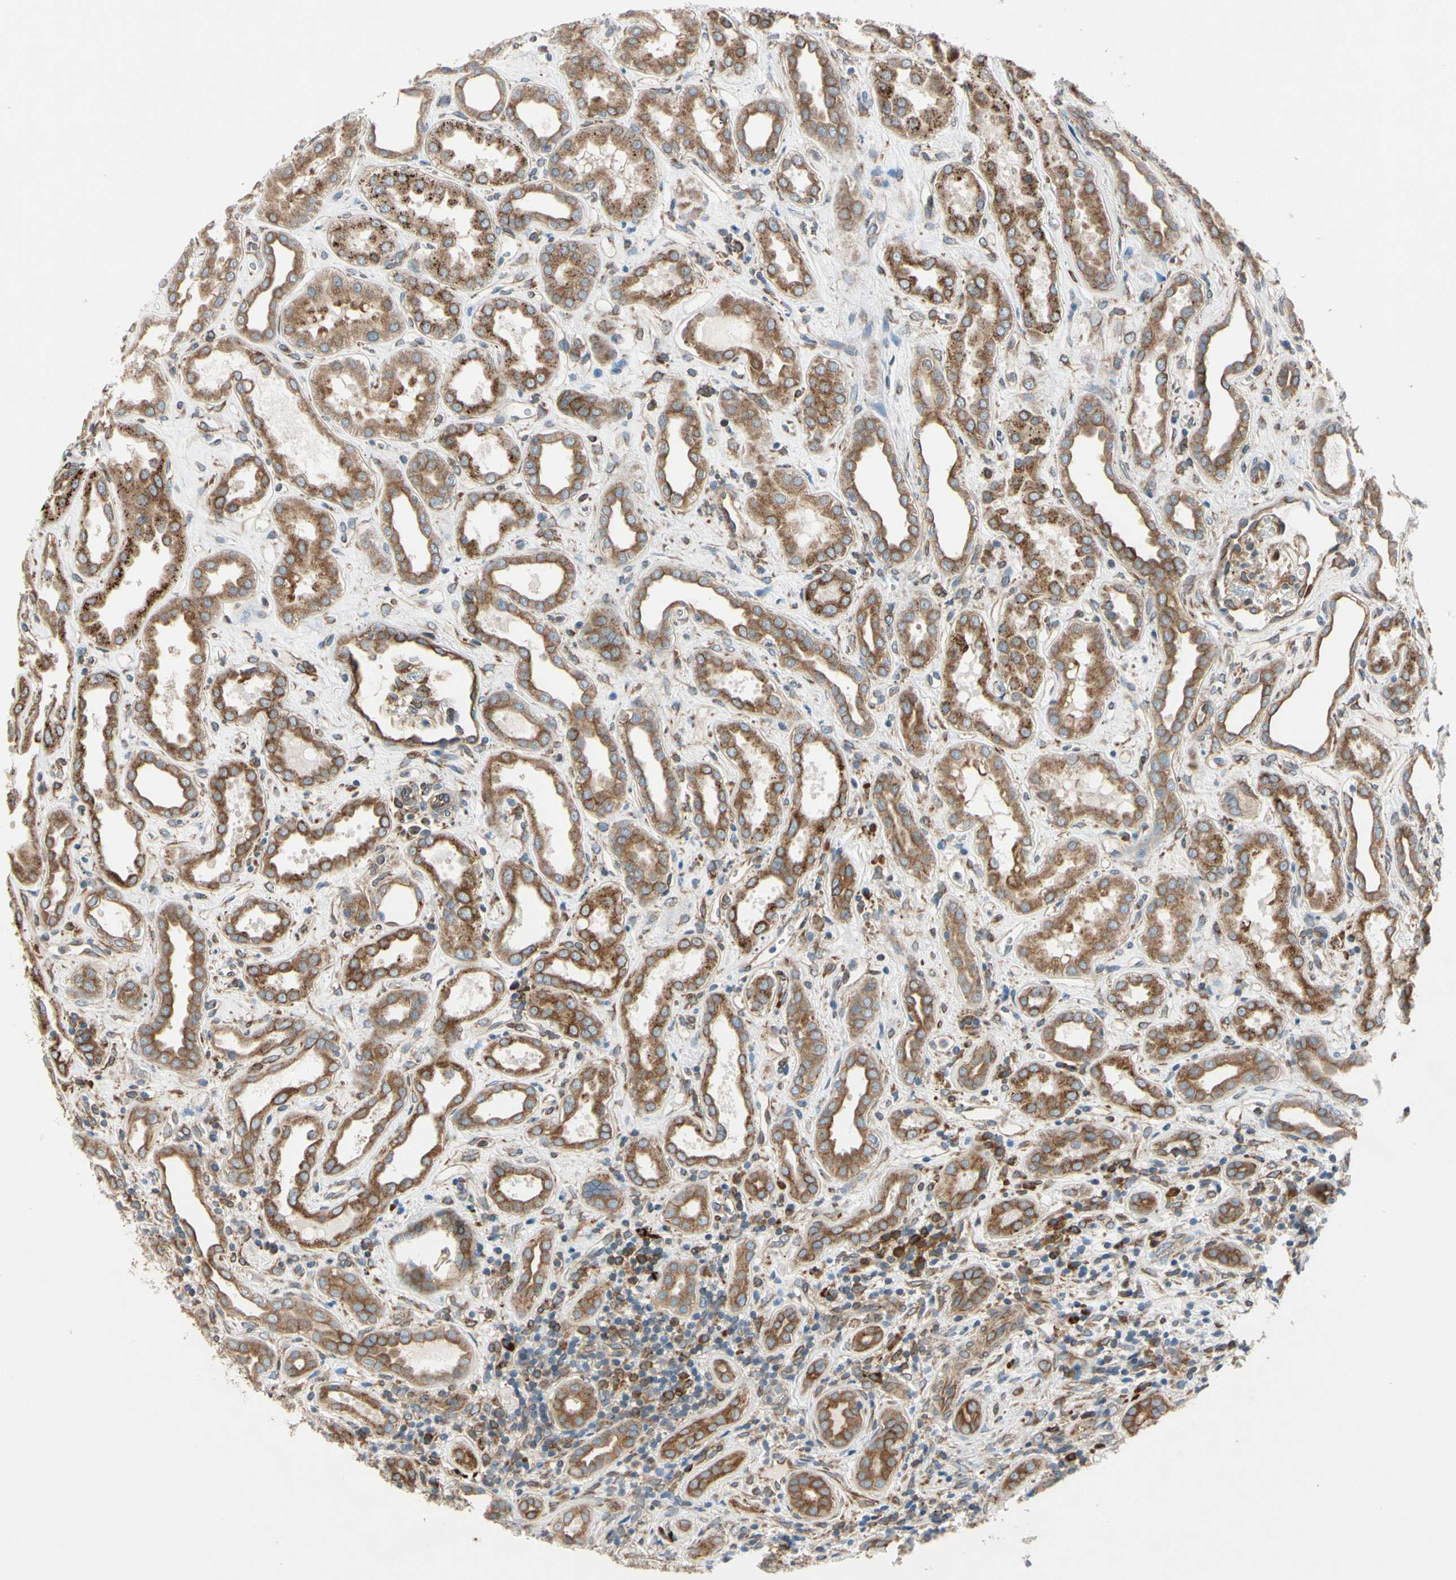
{"staining": {"intensity": "moderate", "quantity": "<25%", "location": "cytoplasmic/membranous"}, "tissue": "kidney", "cell_type": "Cells in glomeruli", "image_type": "normal", "snomed": [{"axis": "morphology", "description": "Normal tissue, NOS"}, {"axis": "topography", "description": "Kidney"}], "caption": "DAB immunohistochemical staining of normal human kidney displays moderate cytoplasmic/membranous protein staining in approximately <25% of cells in glomeruli.", "gene": "CLCC1", "patient": {"sex": "male", "age": 59}}